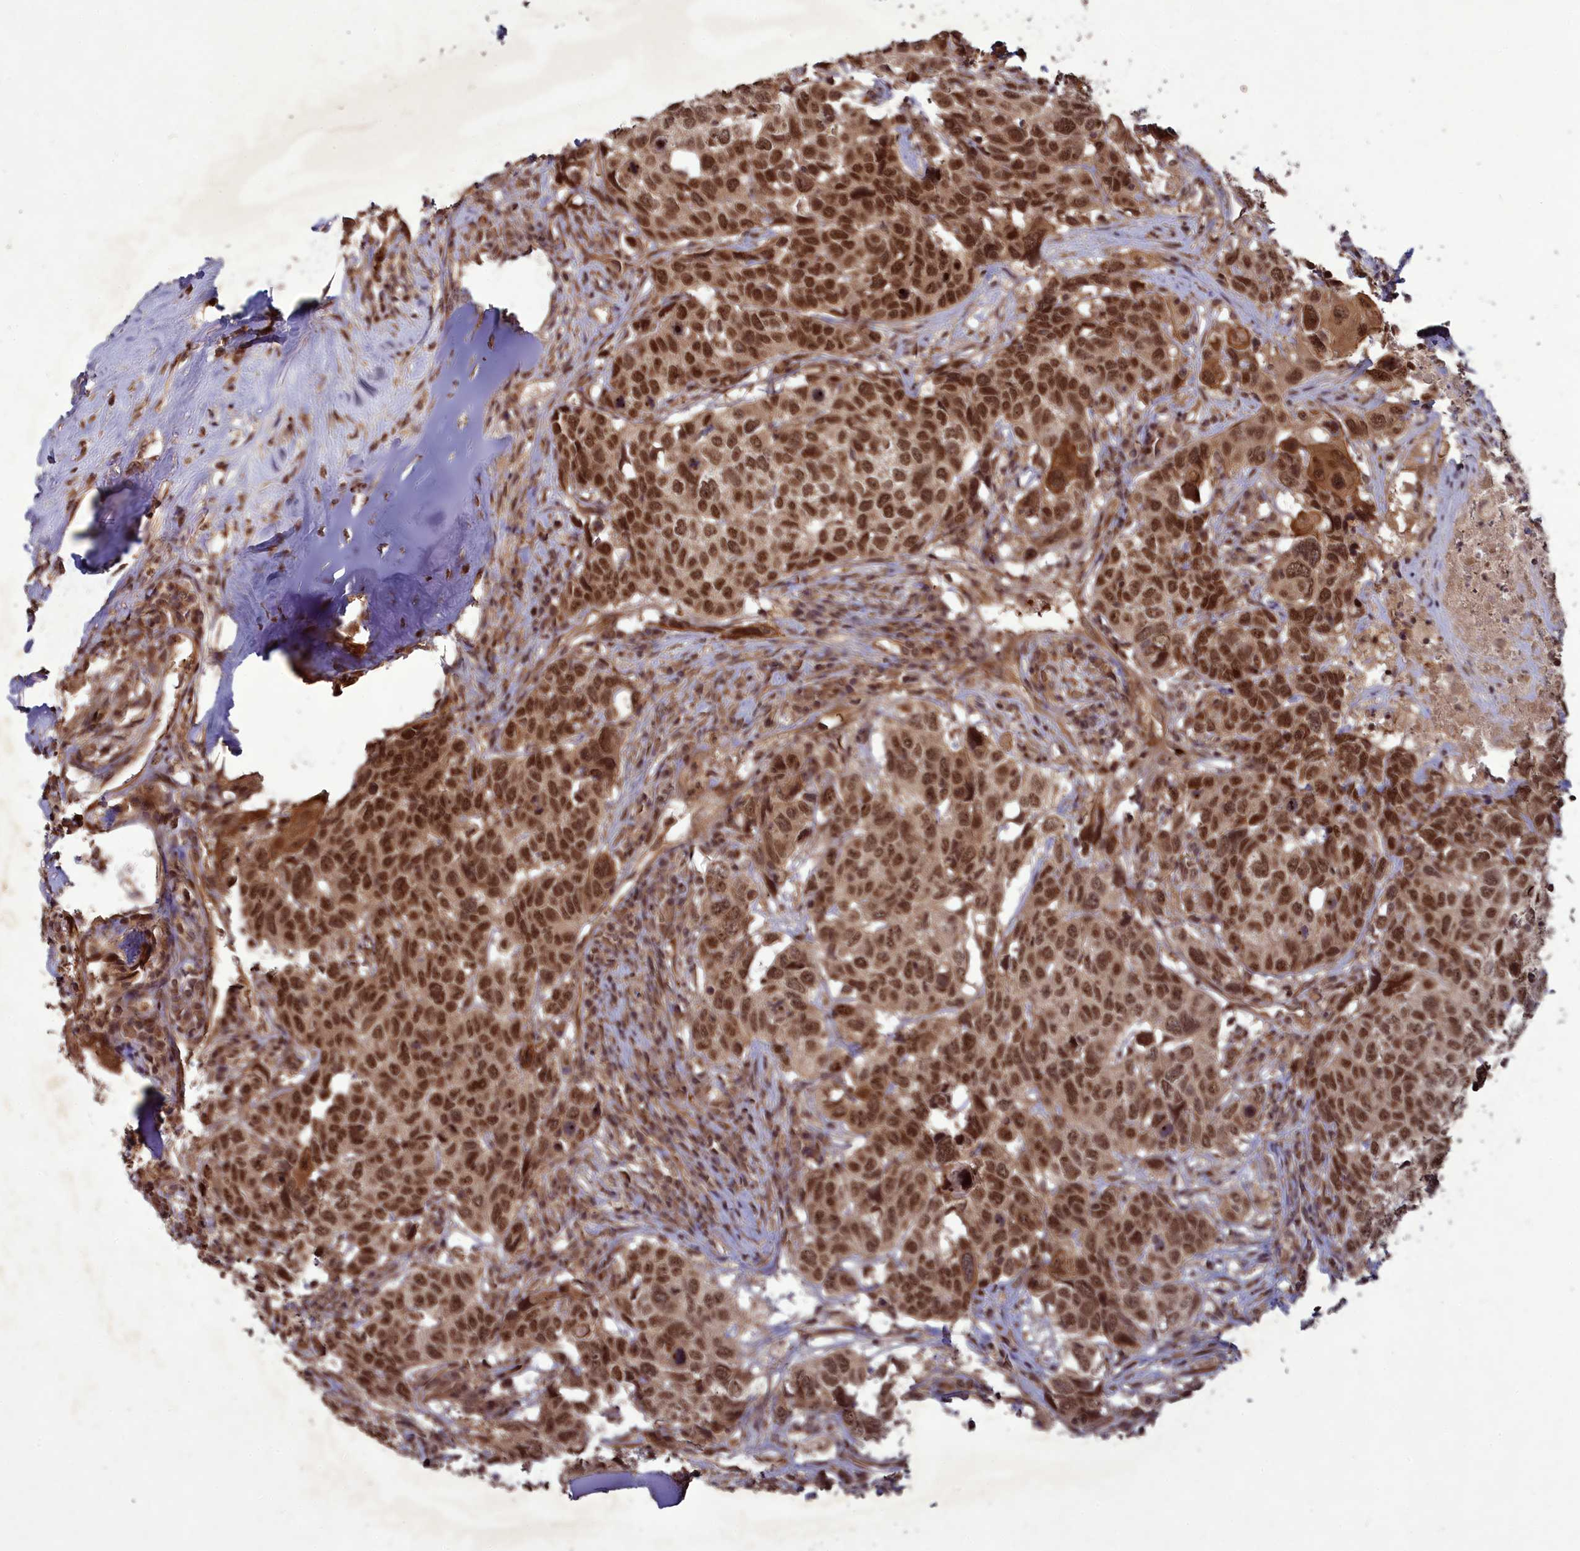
{"staining": {"intensity": "strong", "quantity": ">75%", "location": "nuclear"}, "tissue": "head and neck cancer", "cell_type": "Tumor cells", "image_type": "cancer", "snomed": [{"axis": "morphology", "description": "Squamous cell carcinoma, NOS"}, {"axis": "topography", "description": "Head-Neck"}], "caption": "A photomicrograph showing strong nuclear staining in about >75% of tumor cells in head and neck cancer (squamous cell carcinoma), as visualized by brown immunohistochemical staining.", "gene": "SRMS", "patient": {"sex": "male", "age": 66}}